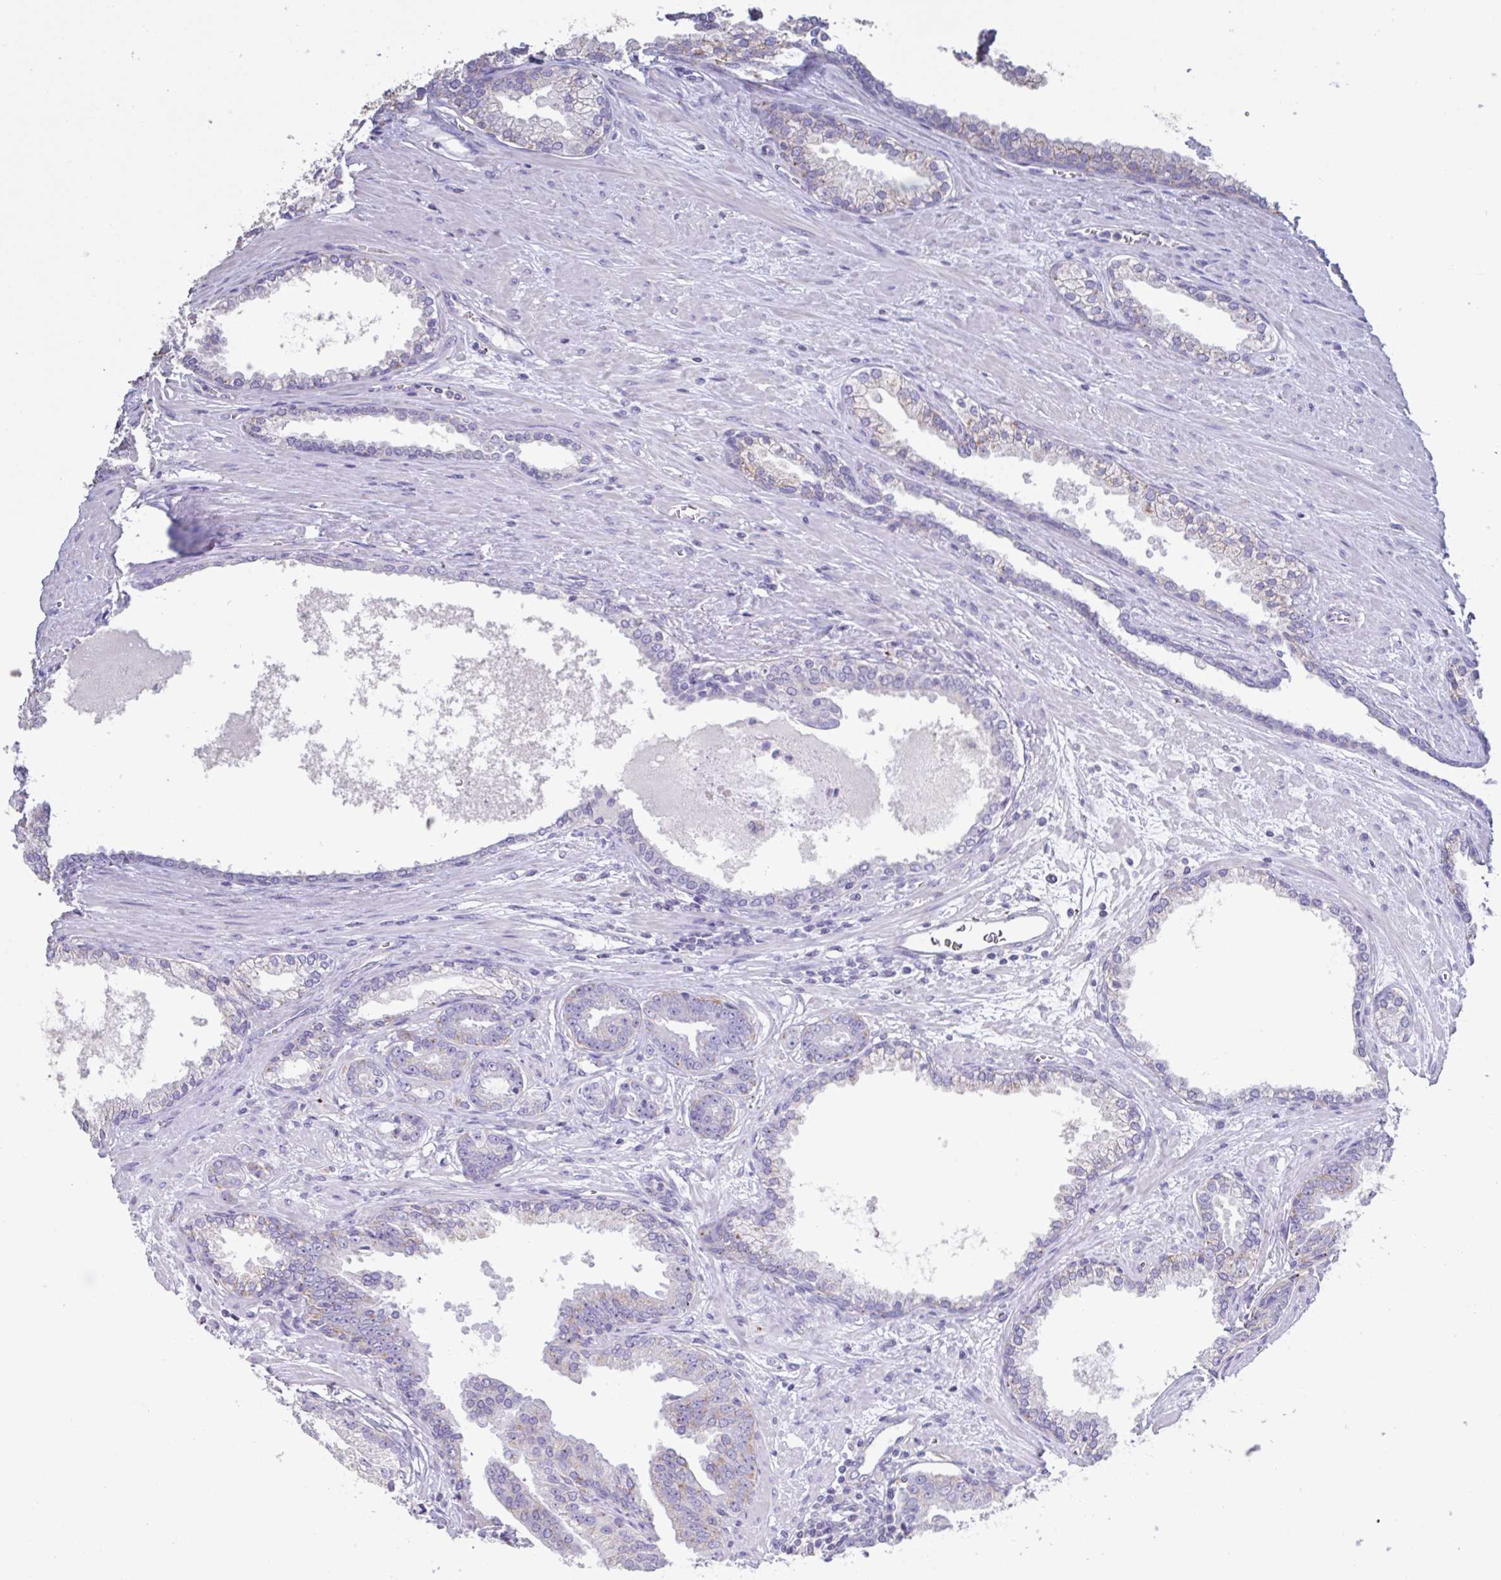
{"staining": {"intensity": "negative", "quantity": "none", "location": "none"}, "tissue": "prostate cancer", "cell_type": "Tumor cells", "image_type": "cancer", "snomed": [{"axis": "morphology", "description": "Adenocarcinoma, Low grade"}, {"axis": "topography", "description": "Prostate"}], "caption": "The histopathology image reveals no staining of tumor cells in prostate cancer (adenocarcinoma (low-grade)).", "gene": "CHMP5", "patient": {"sex": "male", "age": 61}}